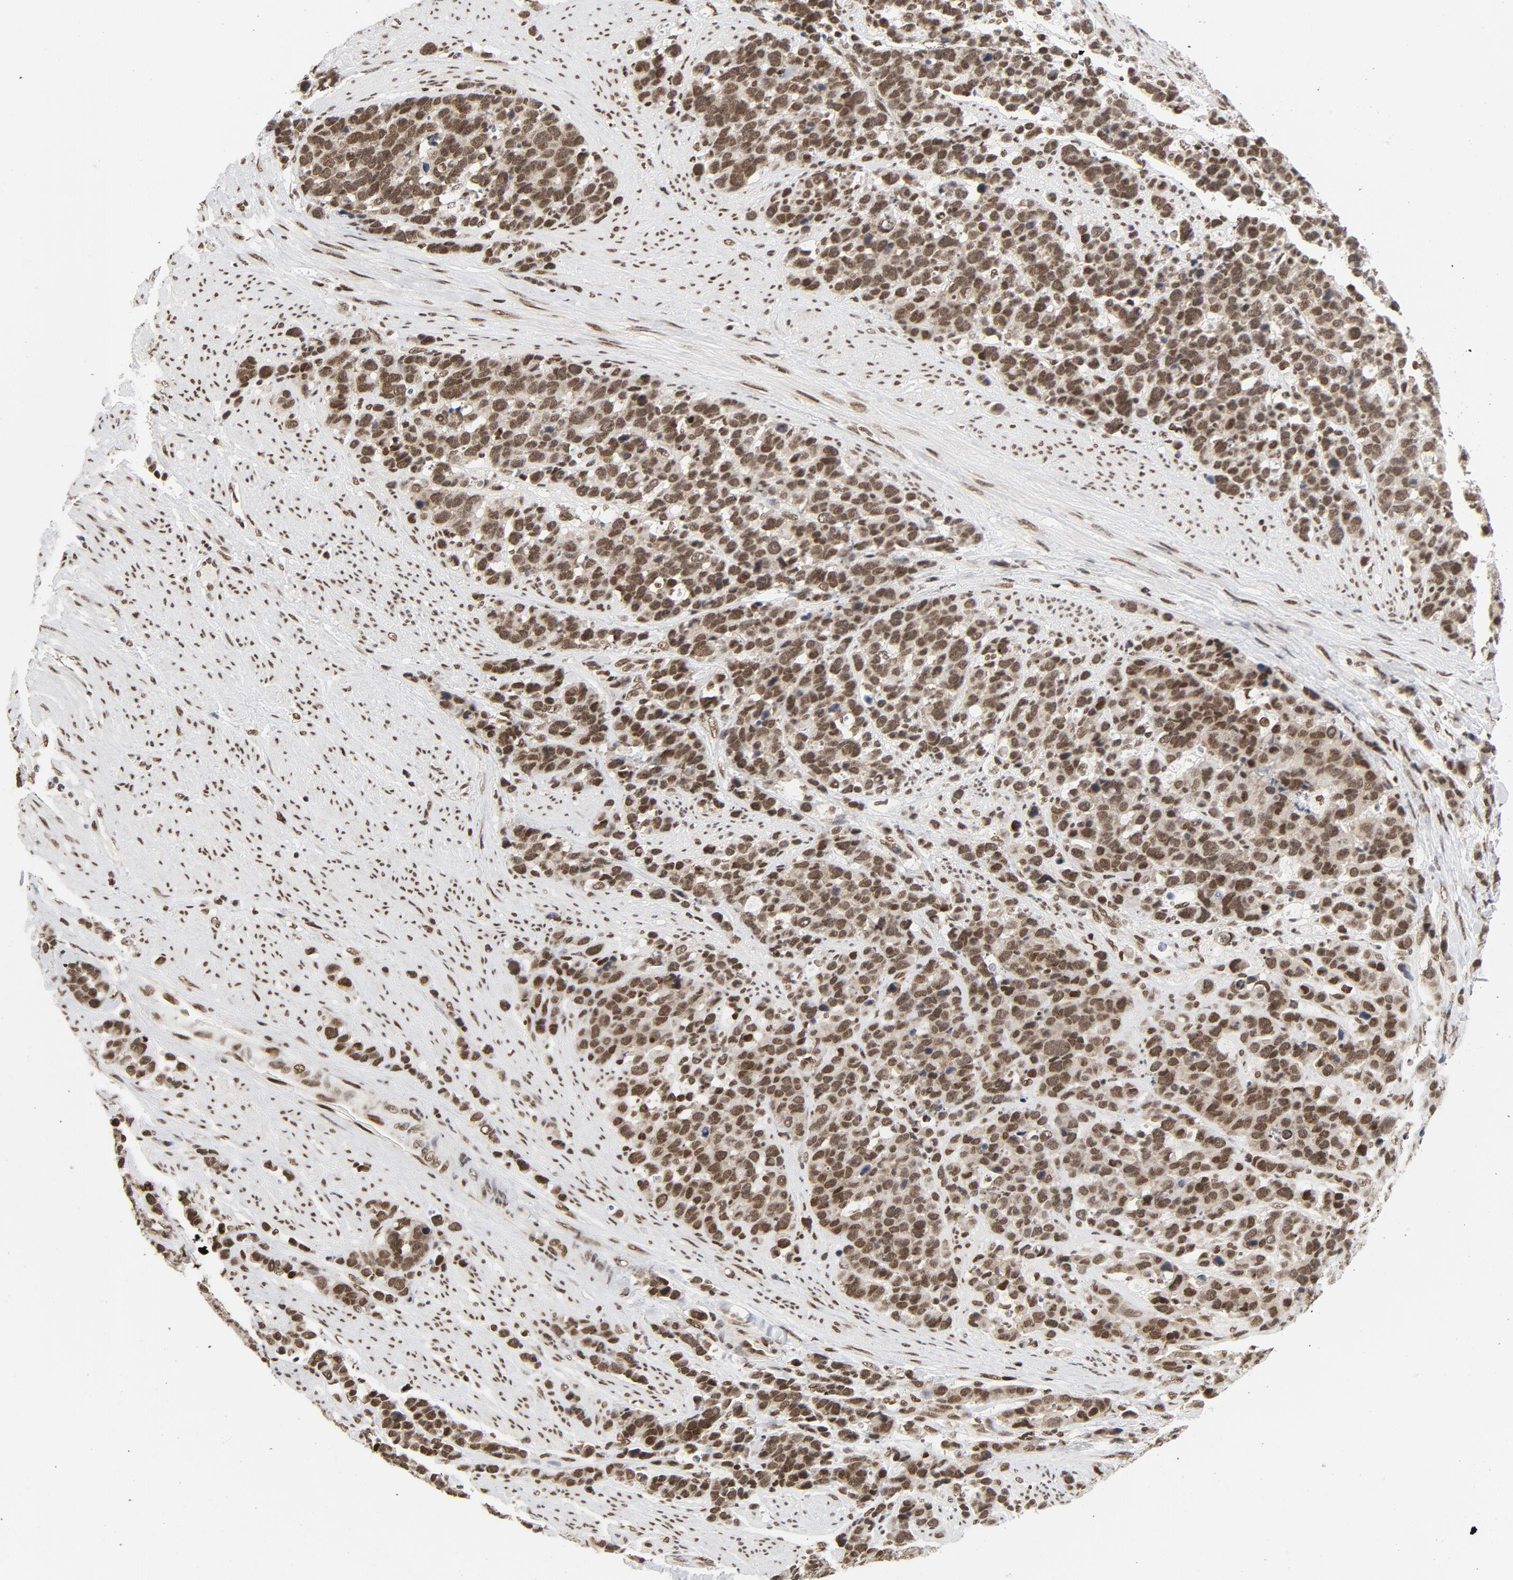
{"staining": {"intensity": "strong", "quantity": ">75%", "location": "nuclear"}, "tissue": "stomach cancer", "cell_type": "Tumor cells", "image_type": "cancer", "snomed": [{"axis": "morphology", "description": "Adenocarcinoma, NOS"}, {"axis": "topography", "description": "Stomach, upper"}], "caption": "High-magnification brightfield microscopy of stomach cancer (adenocarcinoma) stained with DAB (brown) and counterstained with hematoxylin (blue). tumor cells exhibit strong nuclear expression is seen in about>75% of cells.", "gene": "ERCC1", "patient": {"sex": "male", "age": 71}}